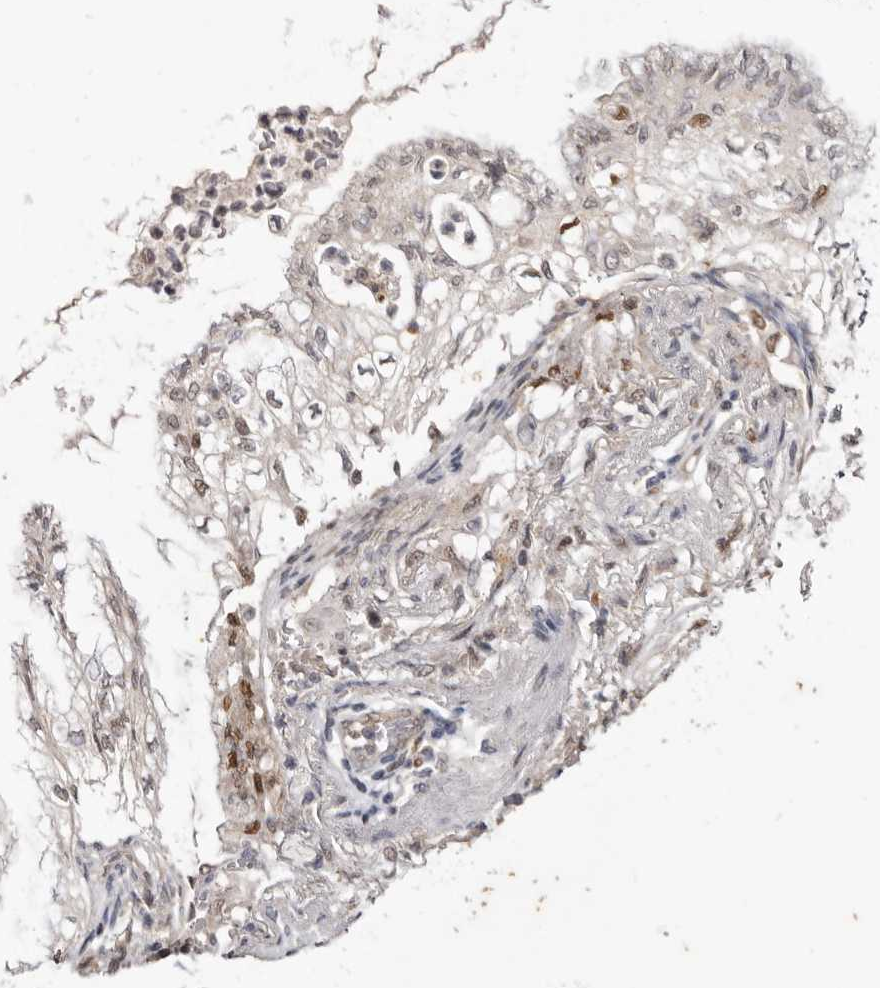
{"staining": {"intensity": "moderate", "quantity": "<25%", "location": "nuclear"}, "tissue": "lung cancer", "cell_type": "Tumor cells", "image_type": "cancer", "snomed": [{"axis": "morphology", "description": "Adenocarcinoma, NOS"}, {"axis": "topography", "description": "Lung"}], "caption": "The micrograph exhibits immunohistochemical staining of lung adenocarcinoma. There is moderate nuclear expression is appreciated in approximately <25% of tumor cells. The protein is shown in brown color, while the nuclei are stained blue.", "gene": "NOTCH1", "patient": {"sex": "female", "age": 70}}